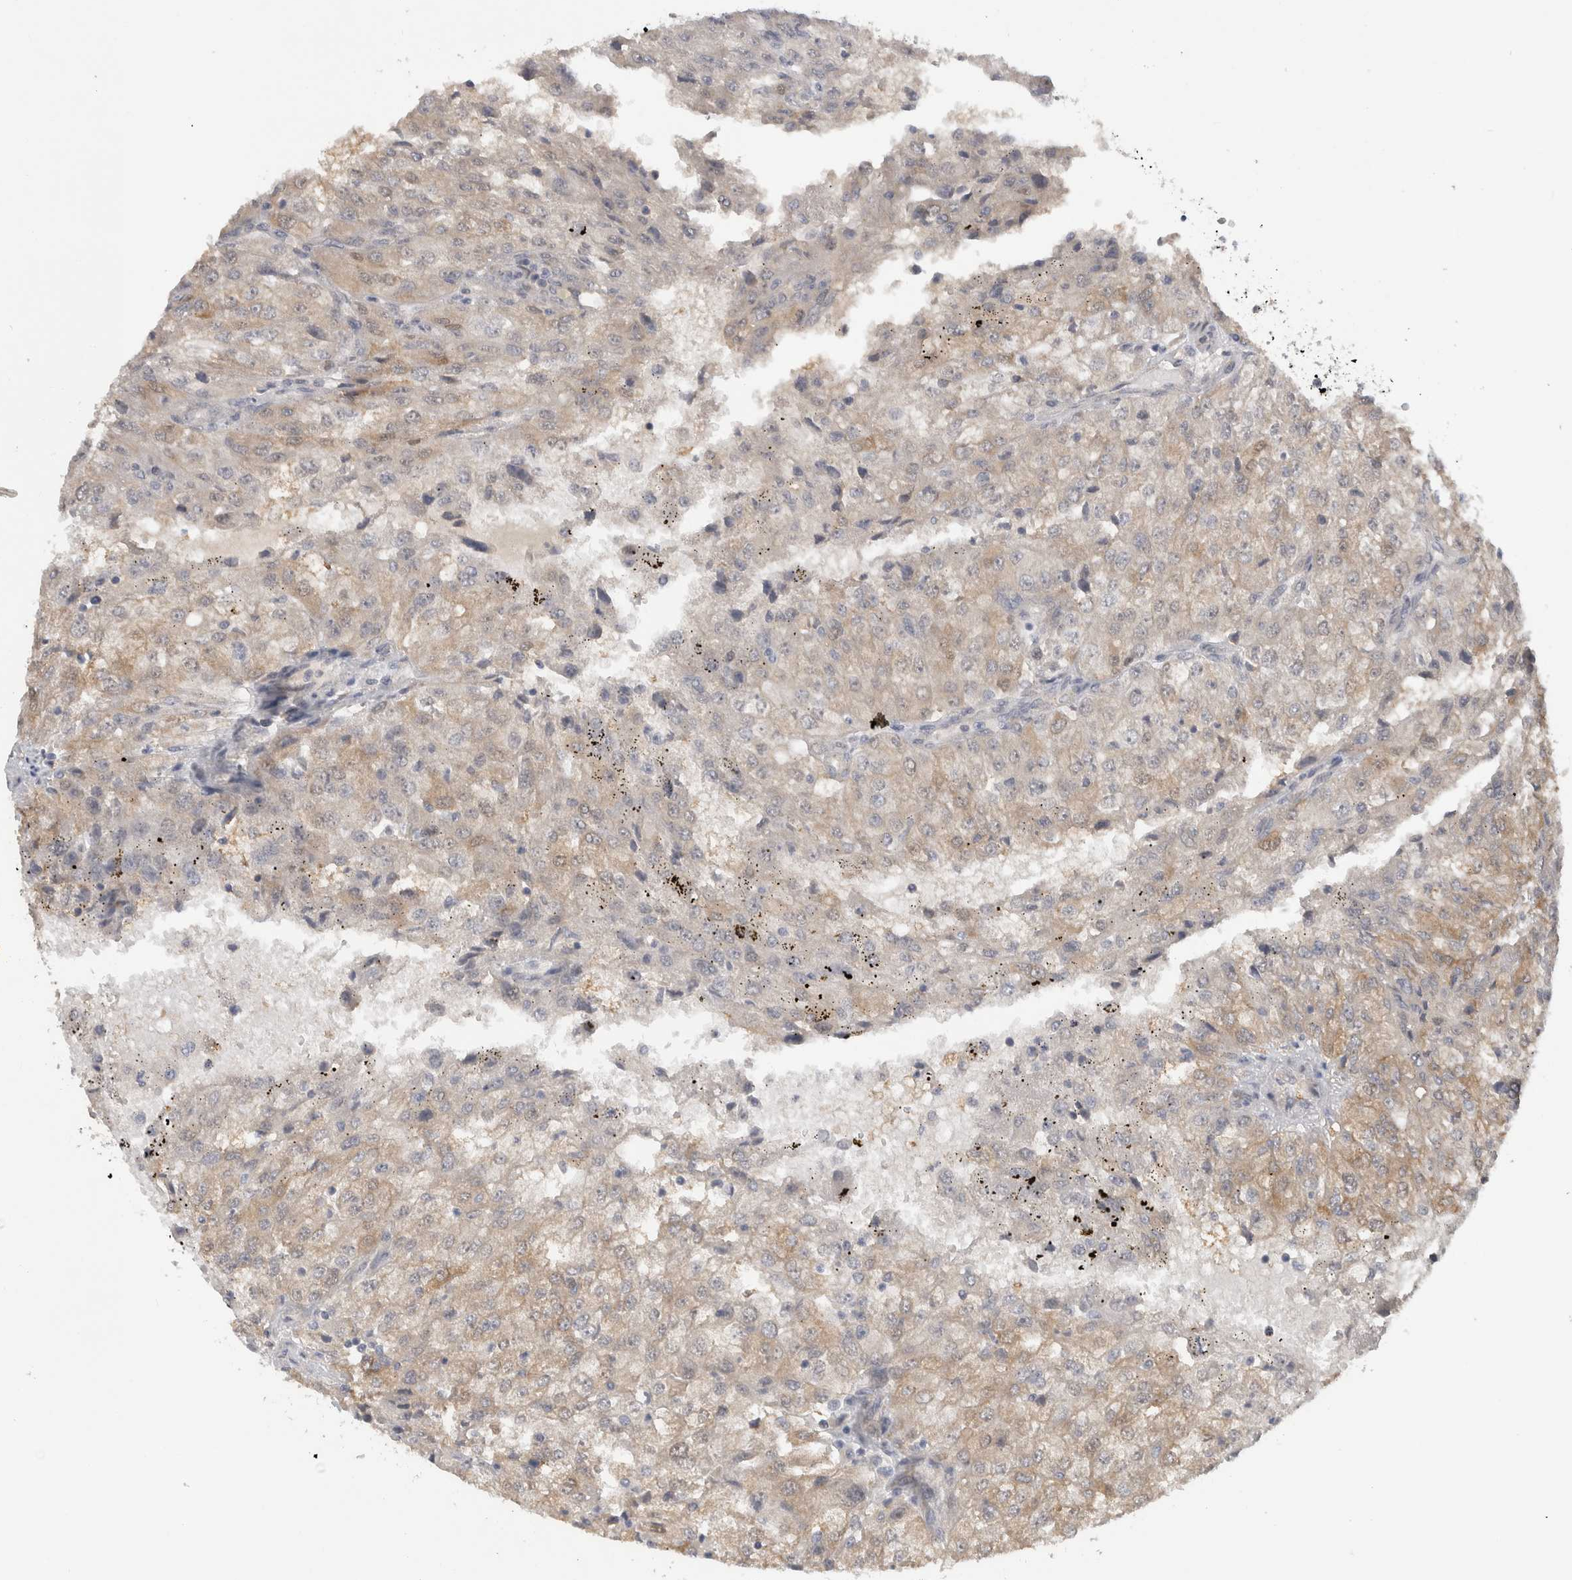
{"staining": {"intensity": "weak", "quantity": ">75%", "location": "cytoplasmic/membranous"}, "tissue": "renal cancer", "cell_type": "Tumor cells", "image_type": "cancer", "snomed": [{"axis": "morphology", "description": "Adenocarcinoma, NOS"}, {"axis": "topography", "description": "Kidney"}], "caption": "Tumor cells demonstrate low levels of weak cytoplasmic/membranous positivity in about >75% of cells in renal adenocarcinoma.", "gene": "DYRK2", "patient": {"sex": "female", "age": 54}}